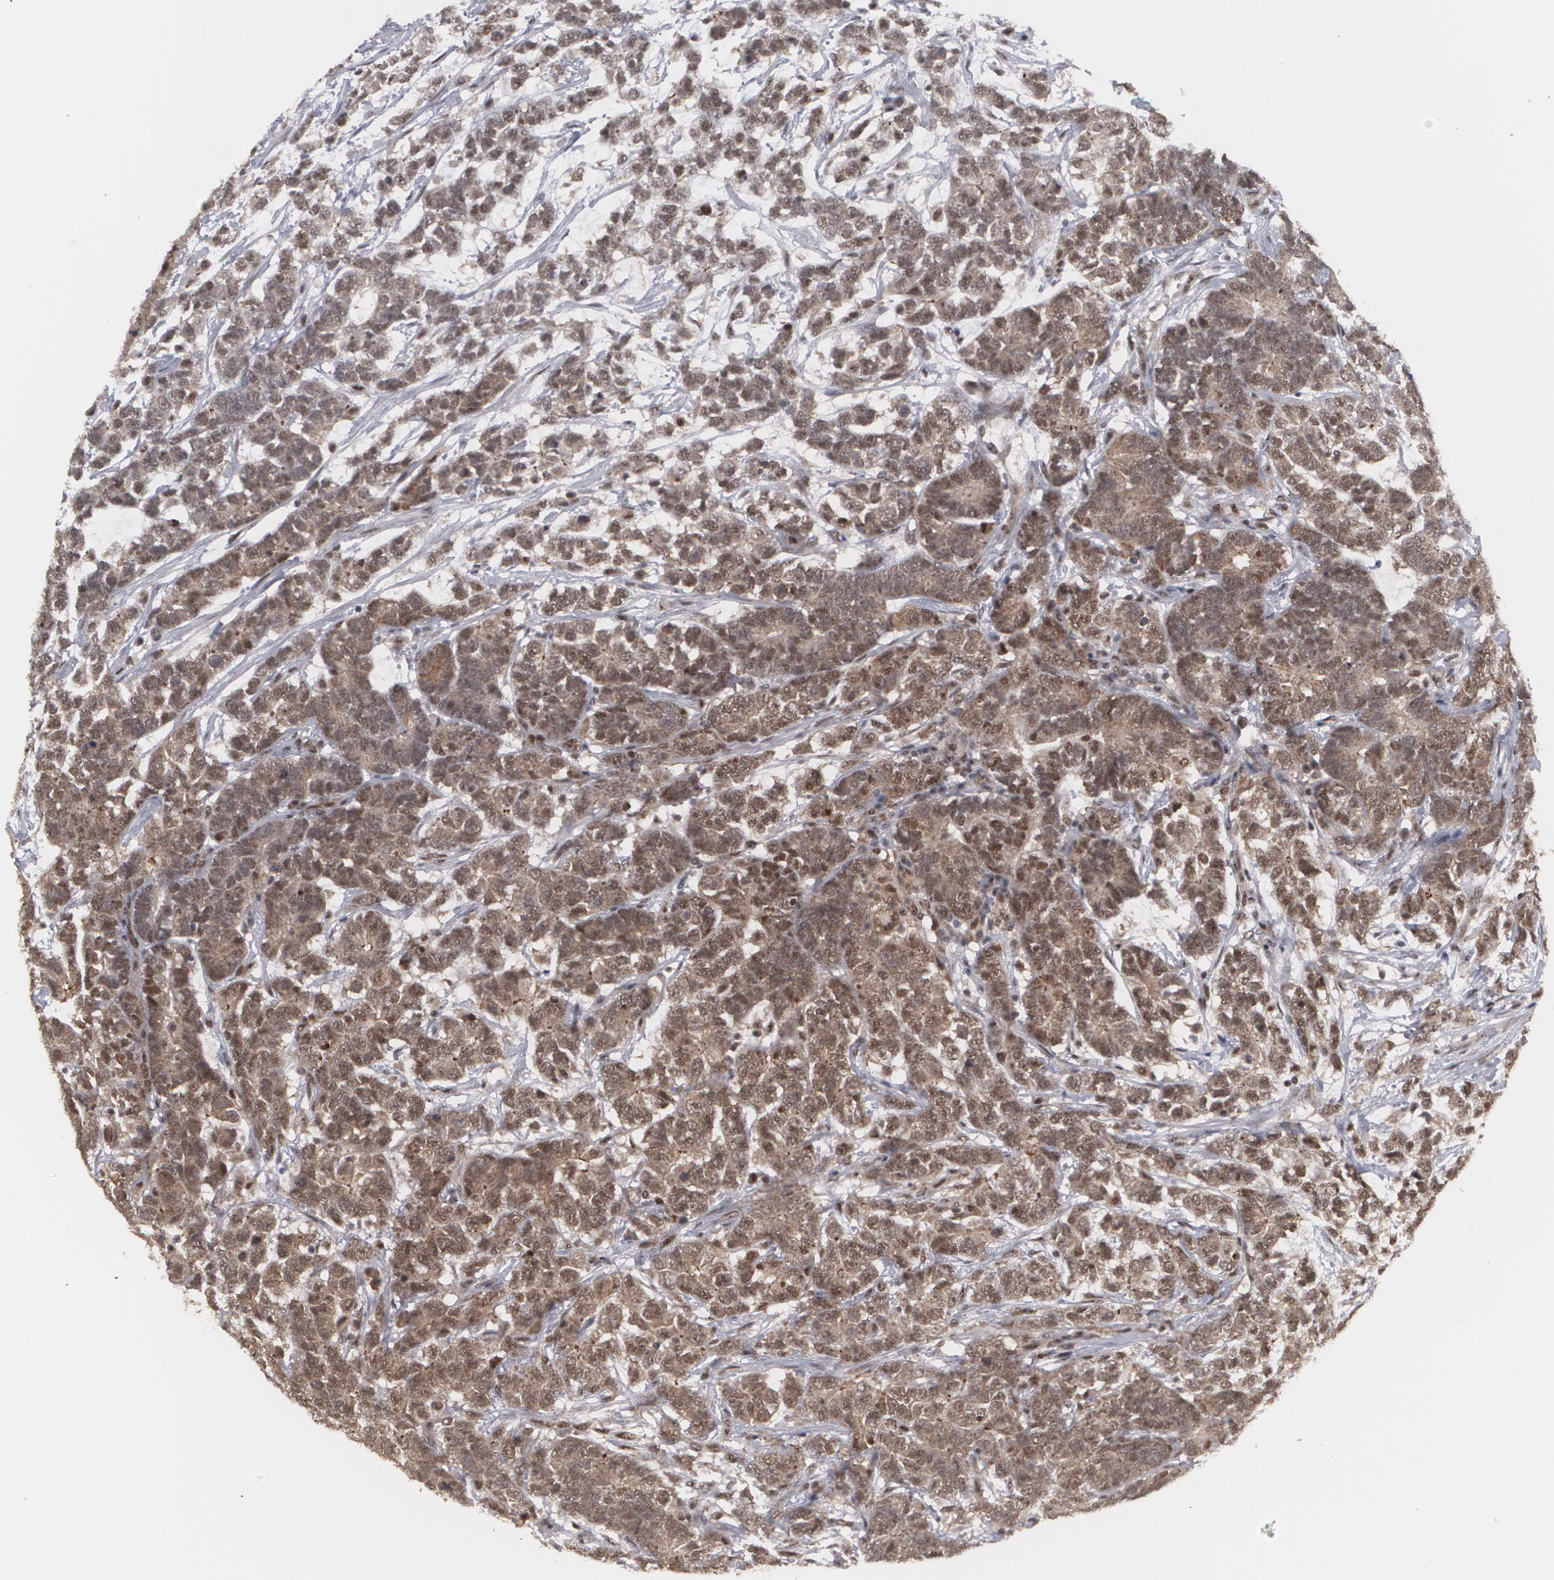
{"staining": {"intensity": "moderate", "quantity": ">75%", "location": "nuclear"}, "tissue": "testis cancer", "cell_type": "Tumor cells", "image_type": "cancer", "snomed": [{"axis": "morphology", "description": "Carcinoma, Embryonal, NOS"}, {"axis": "topography", "description": "Testis"}], "caption": "The immunohistochemical stain shows moderate nuclear positivity in tumor cells of testis cancer tissue.", "gene": "INTS6", "patient": {"sex": "male", "age": 26}}